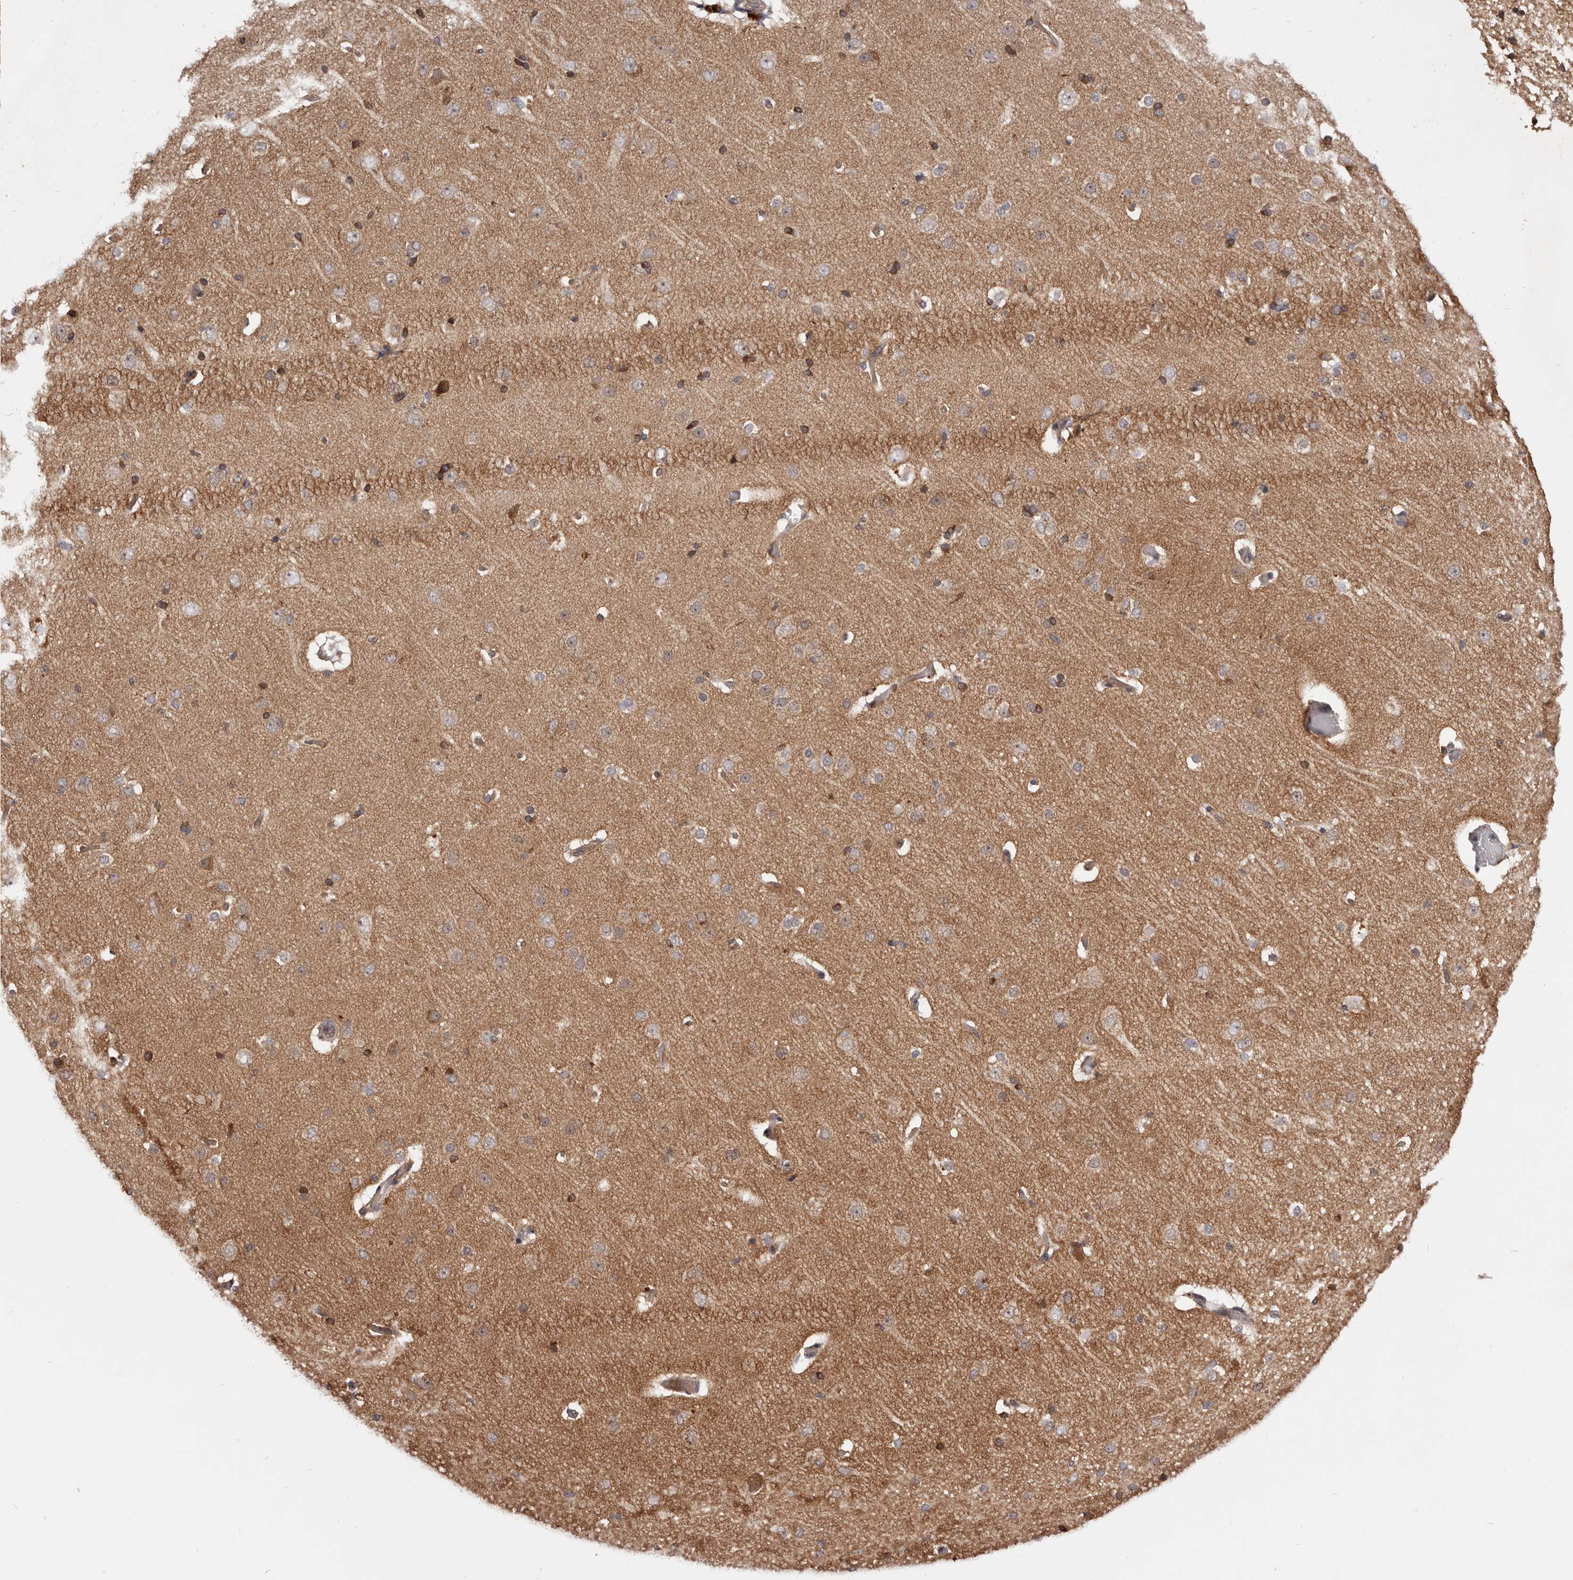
{"staining": {"intensity": "negative", "quantity": "none", "location": "none"}, "tissue": "cerebral cortex", "cell_type": "Endothelial cells", "image_type": "normal", "snomed": [{"axis": "morphology", "description": "Normal tissue, NOS"}, {"axis": "topography", "description": "Cerebral cortex"}], "caption": "Cerebral cortex stained for a protein using IHC shows no staining endothelial cells.", "gene": "MDP1", "patient": {"sex": "male", "age": 34}}